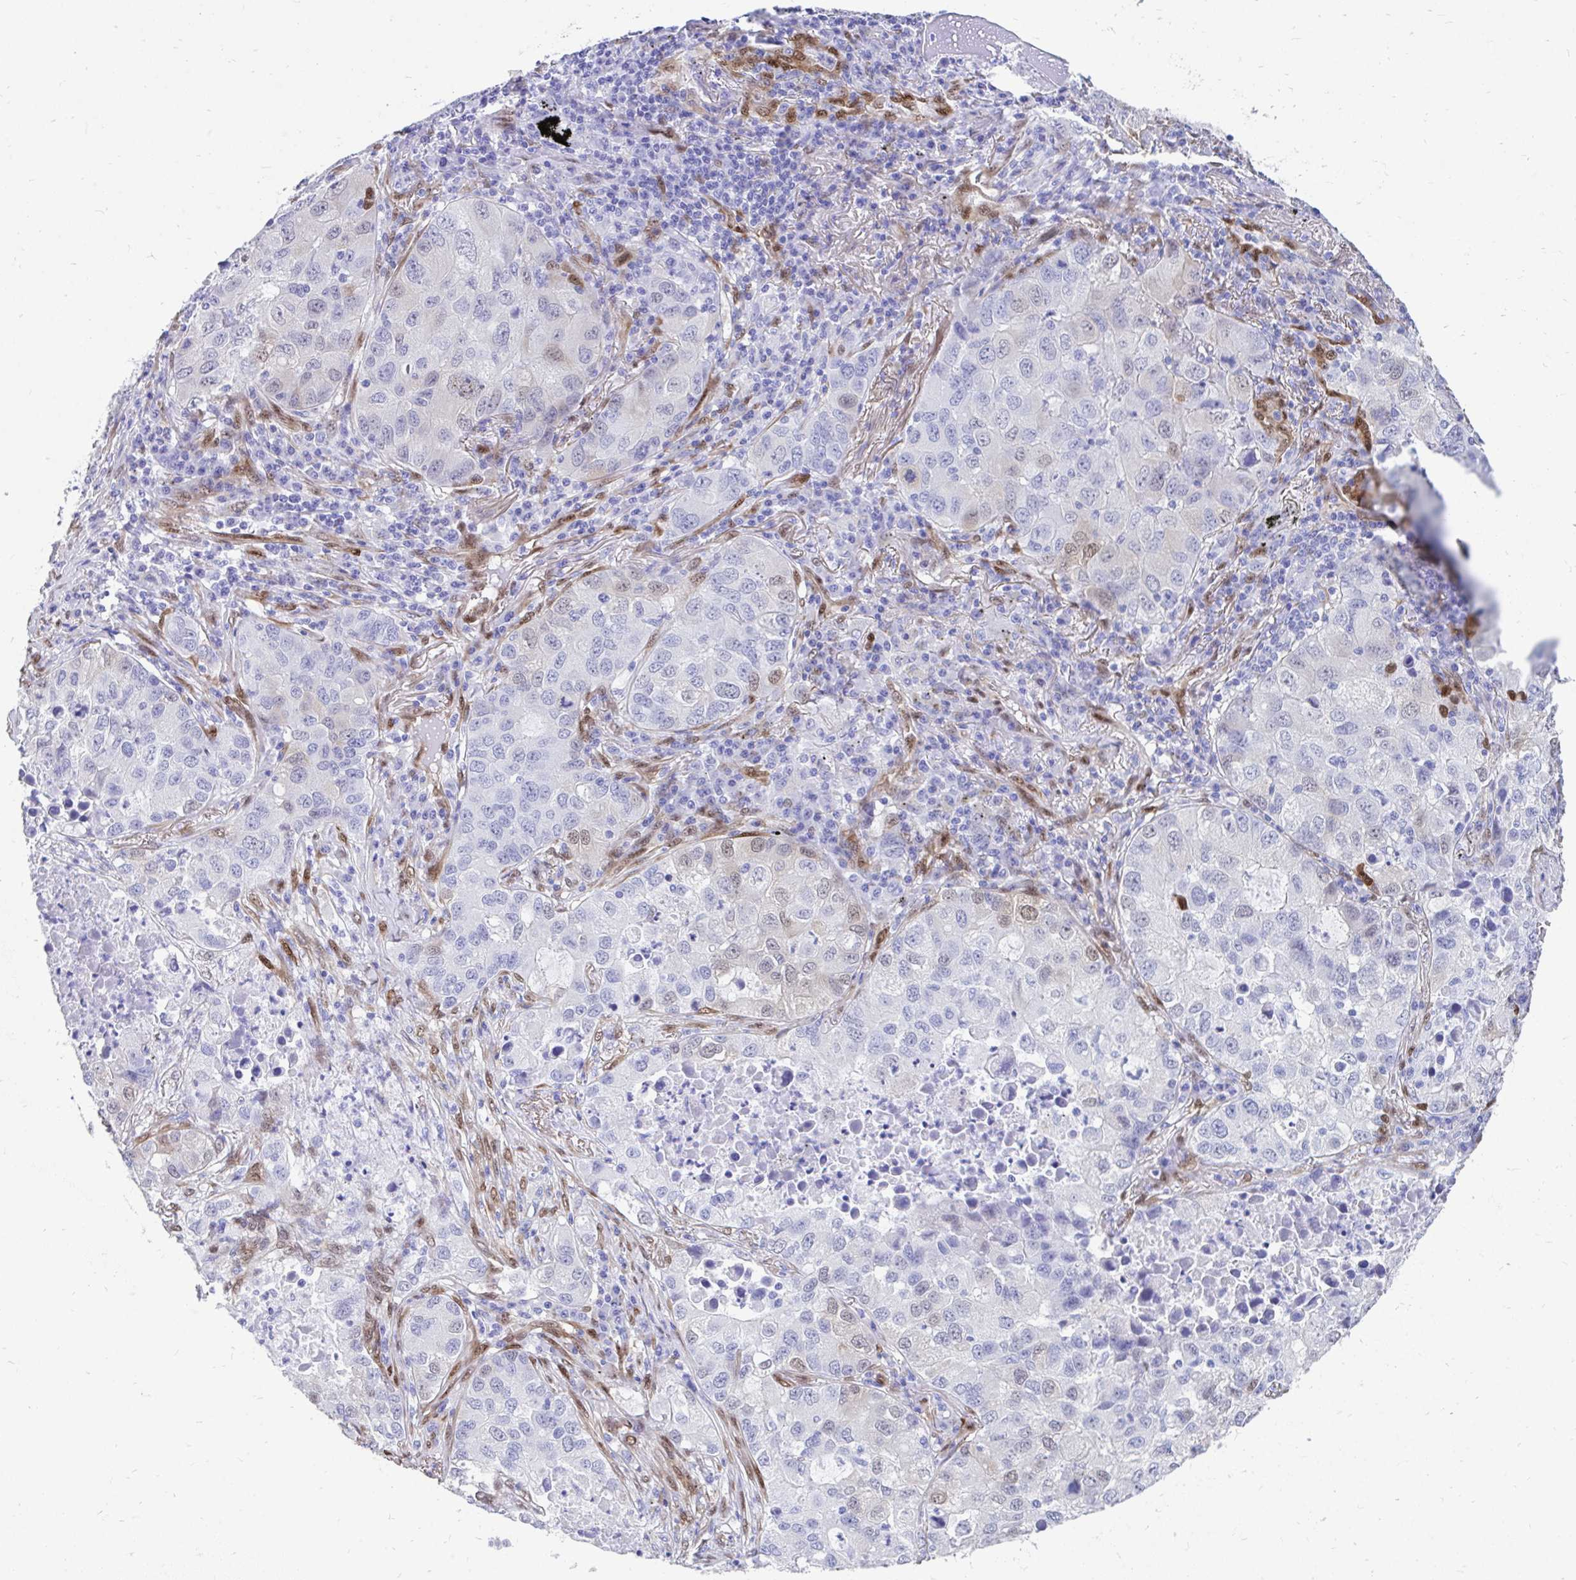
{"staining": {"intensity": "weak", "quantity": "<25%", "location": "nuclear"}, "tissue": "lung cancer", "cell_type": "Tumor cells", "image_type": "cancer", "snomed": [{"axis": "morphology", "description": "Normal morphology"}, {"axis": "morphology", "description": "Adenocarcinoma, NOS"}, {"axis": "topography", "description": "Lymph node"}, {"axis": "topography", "description": "Lung"}], "caption": "Immunohistochemistry (IHC) micrograph of adenocarcinoma (lung) stained for a protein (brown), which displays no positivity in tumor cells. (DAB immunohistochemistry, high magnification).", "gene": "RBPMS", "patient": {"sex": "female", "age": 51}}